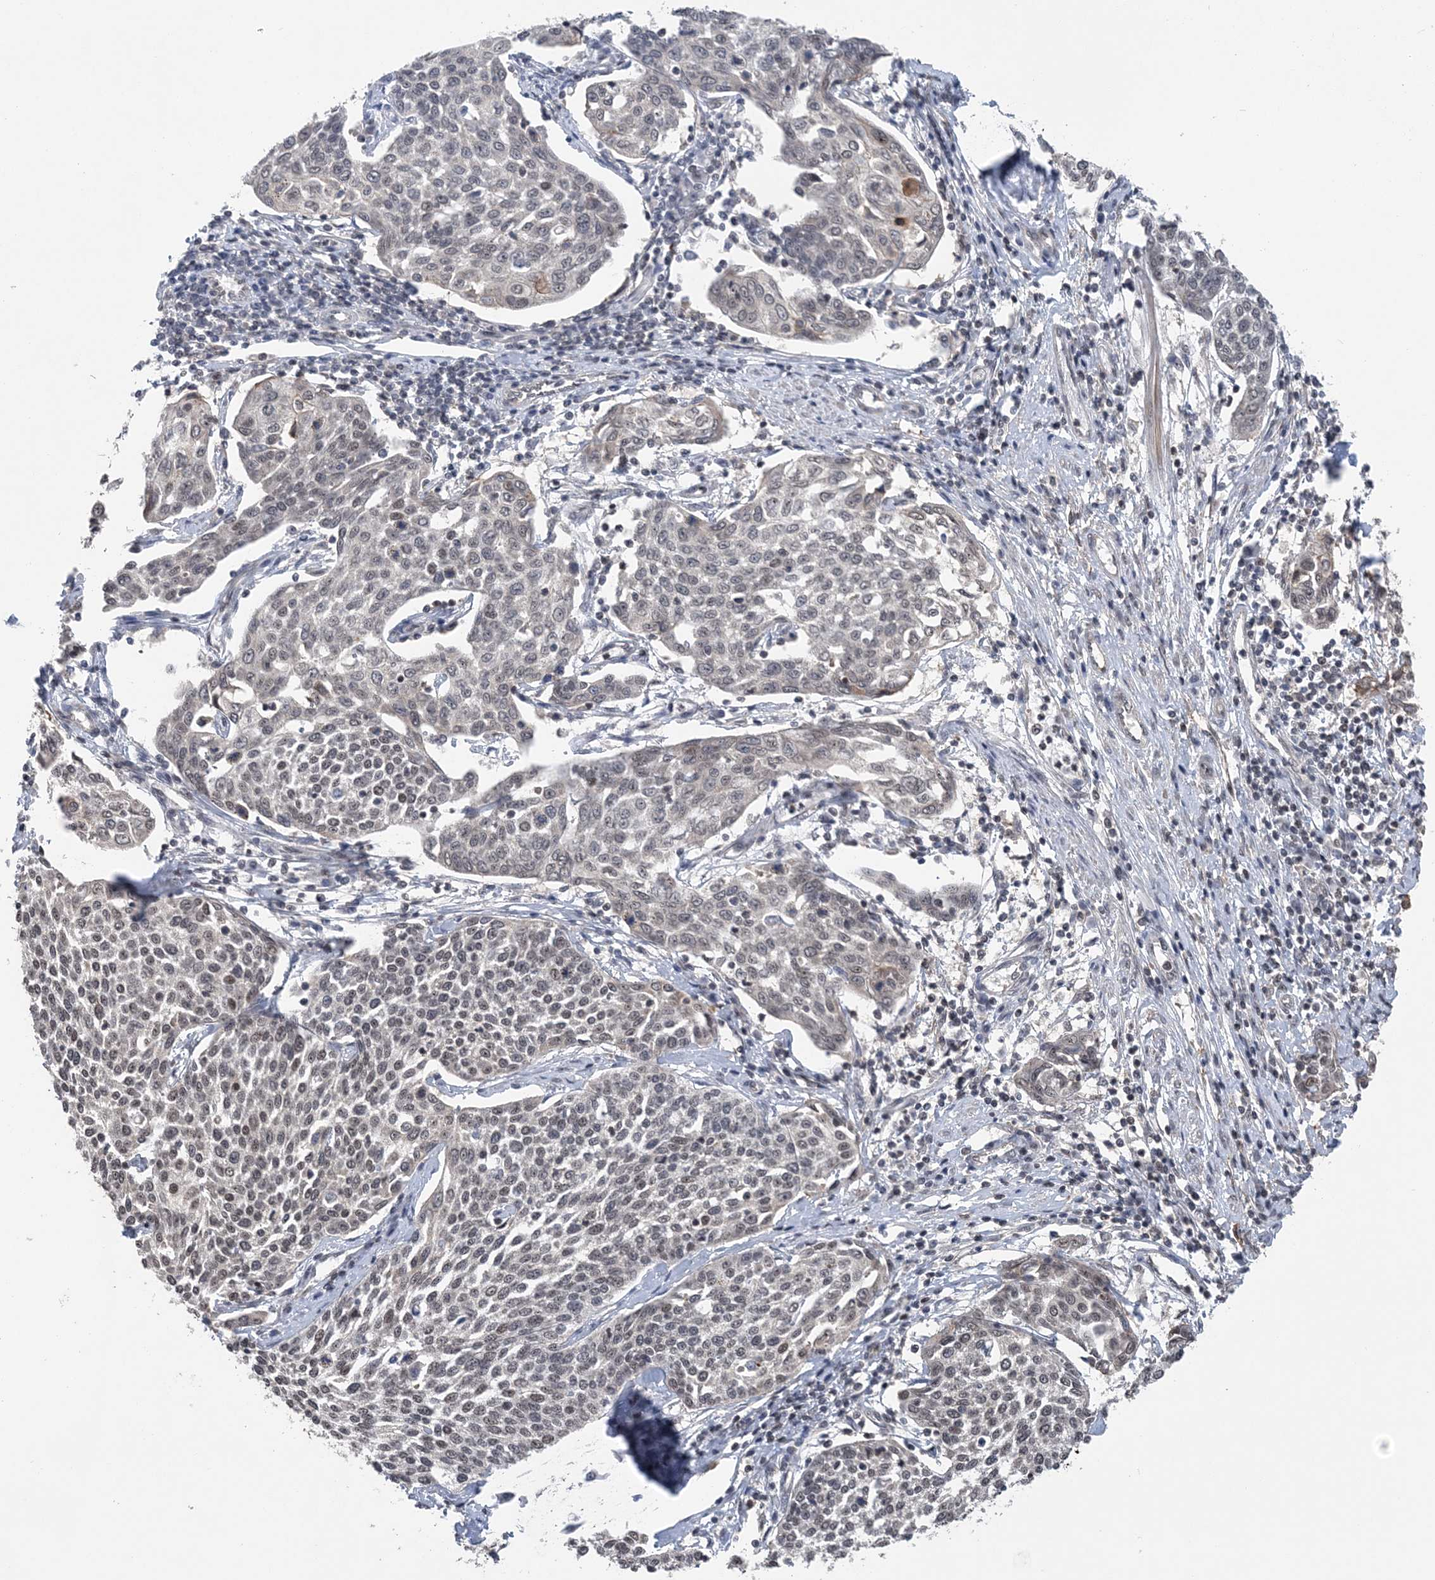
{"staining": {"intensity": "weak", "quantity": ">75%", "location": "nuclear"}, "tissue": "cervical cancer", "cell_type": "Tumor cells", "image_type": "cancer", "snomed": [{"axis": "morphology", "description": "Squamous cell carcinoma, NOS"}, {"axis": "topography", "description": "Cervix"}], "caption": "Immunohistochemistry photomicrograph of human cervical squamous cell carcinoma stained for a protein (brown), which demonstrates low levels of weak nuclear expression in about >75% of tumor cells.", "gene": "CCDC152", "patient": {"sex": "female", "age": 34}}